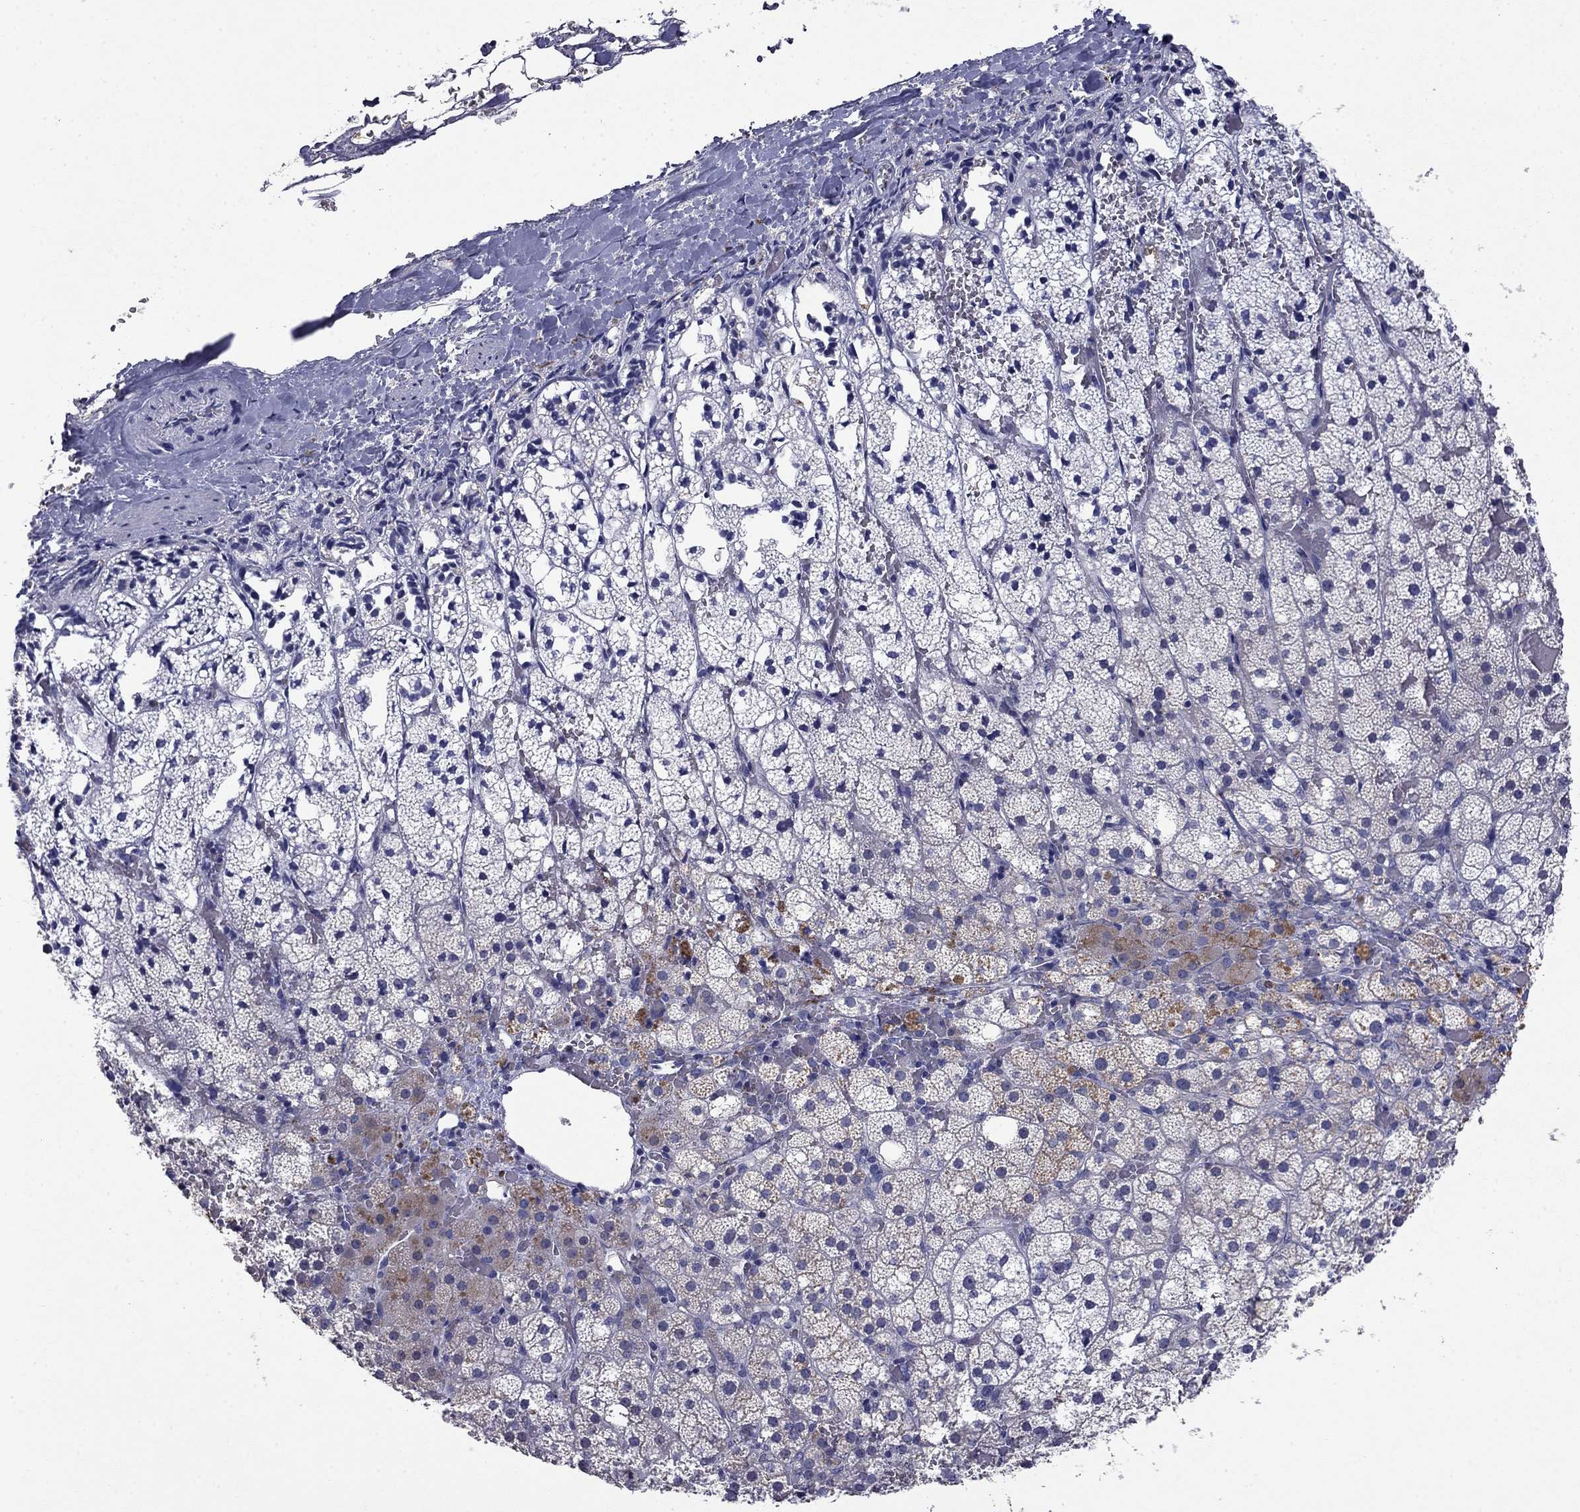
{"staining": {"intensity": "weak", "quantity": "<25%", "location": "cytoplasmic/membranous"}, "tissue": "adrenal gland", "cell_type": "Glandular cells", "image_type": "normal", "snomed": [{"axis": "morphology", "description": "Normal tissue, NOS"}, {"axis": "topography", "description": "Adrenal gland"}], "caption": "DAB immunohistochemical staining of unremarkable human adrenal gland shows no significant positivity in glandular cells. The staining is performed using DAB (3,3'-diaminobenzidine) brown chromogen with nuclei counter-stained in using hematoxylin.", "gene": "CFAP119", "patient": {"sex": "male", "age": 53}}